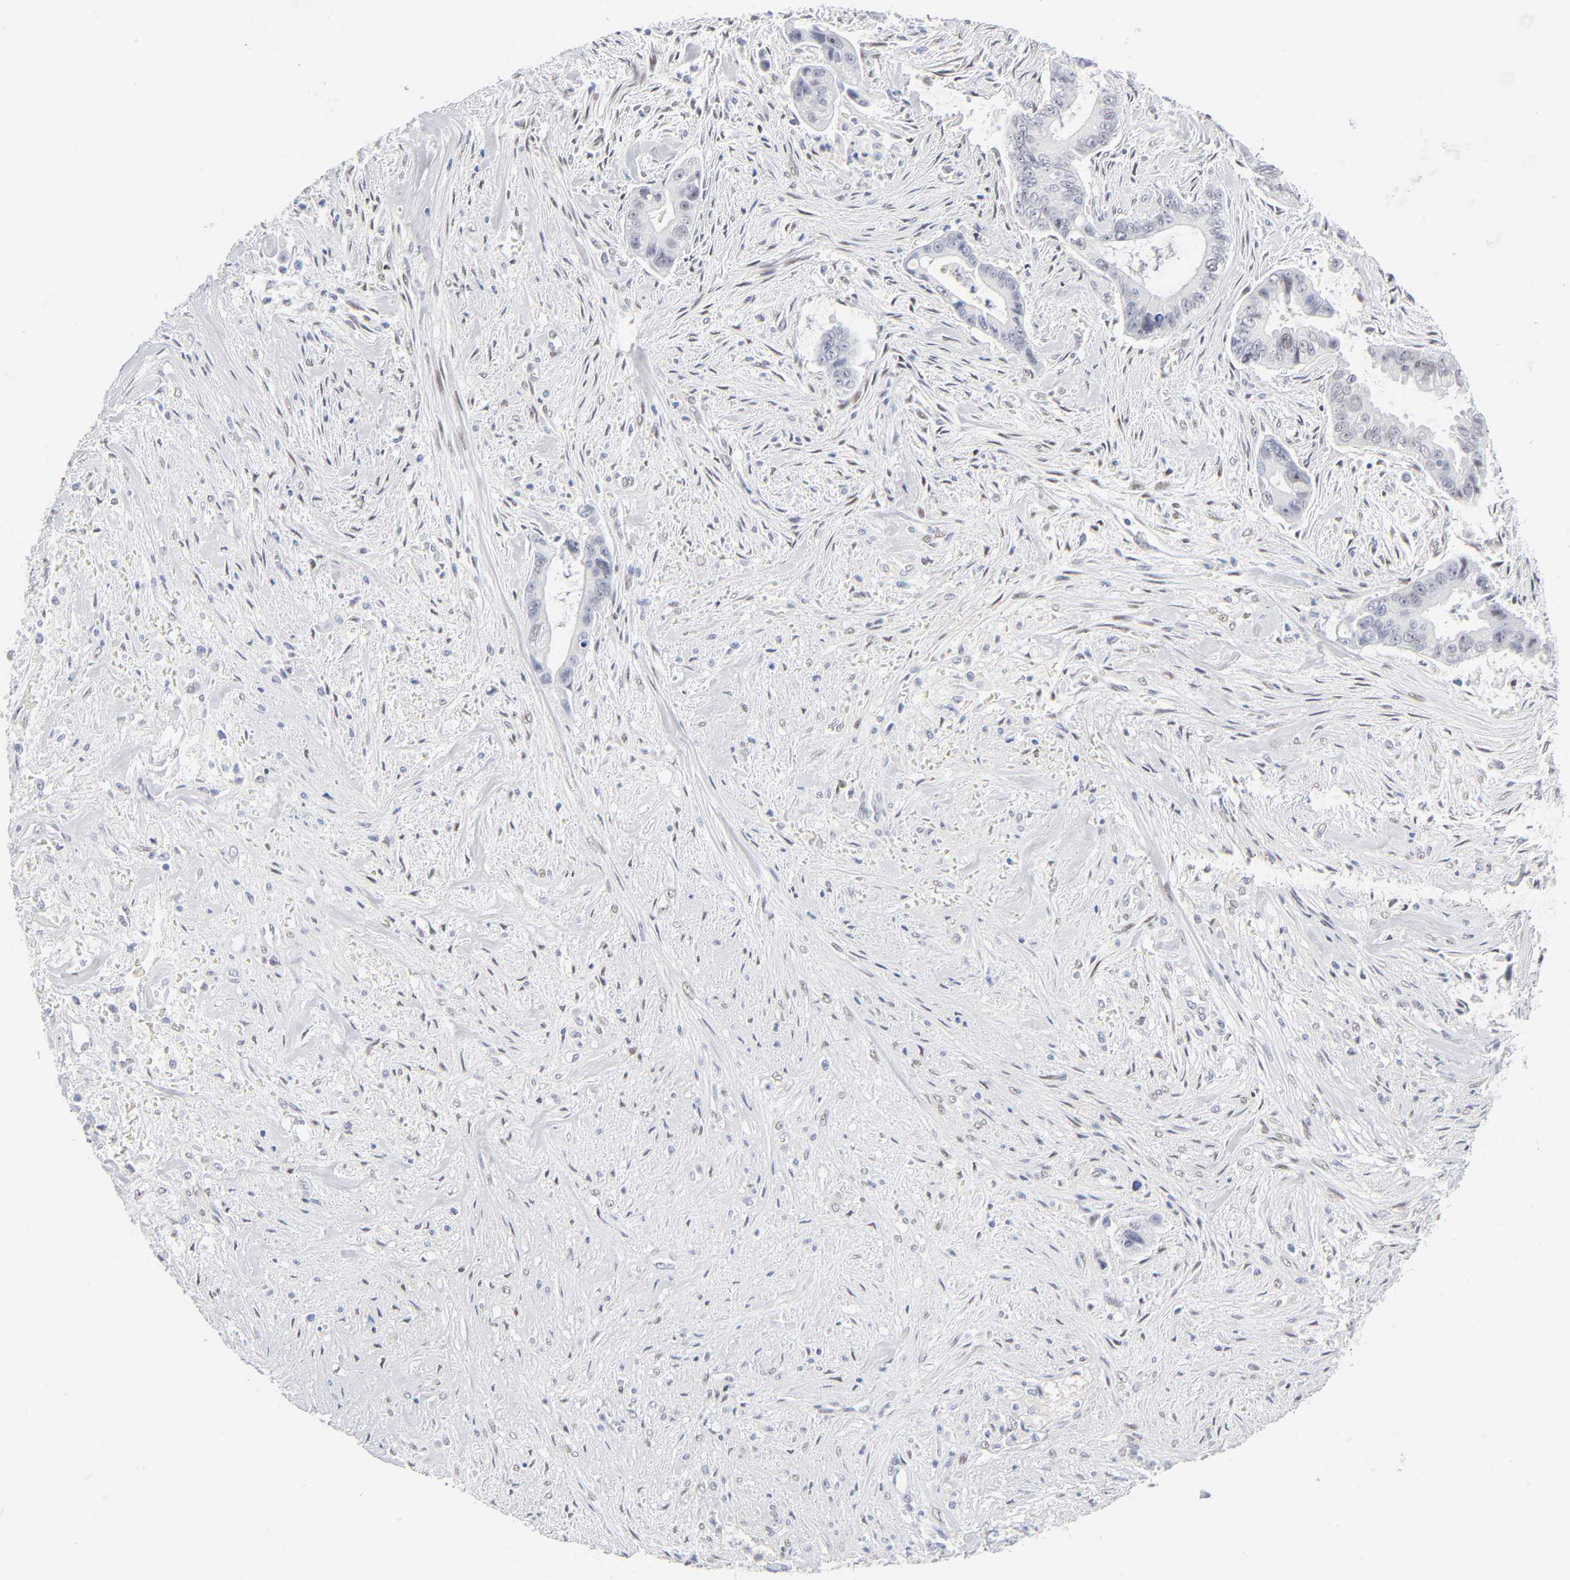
{"staining": {"intensity": "negative", "quantity": "none", "location": "none"}, "tissue": "liver cancer", "cell_type": "Tumor cells", "image_type": "cancer", "snomed": [{"axis": "morphology", "description": "Cholangiocarcinoma"}, {"axis": "topography", "description": "Liver"}], "caption": "A histopathology image of liver cancer (cholangiocarcinoma) stained for a protein displays no brown staining in tumor cells.", "gene": "NFIC", "patient": {"sex": "female", "age": 55}}